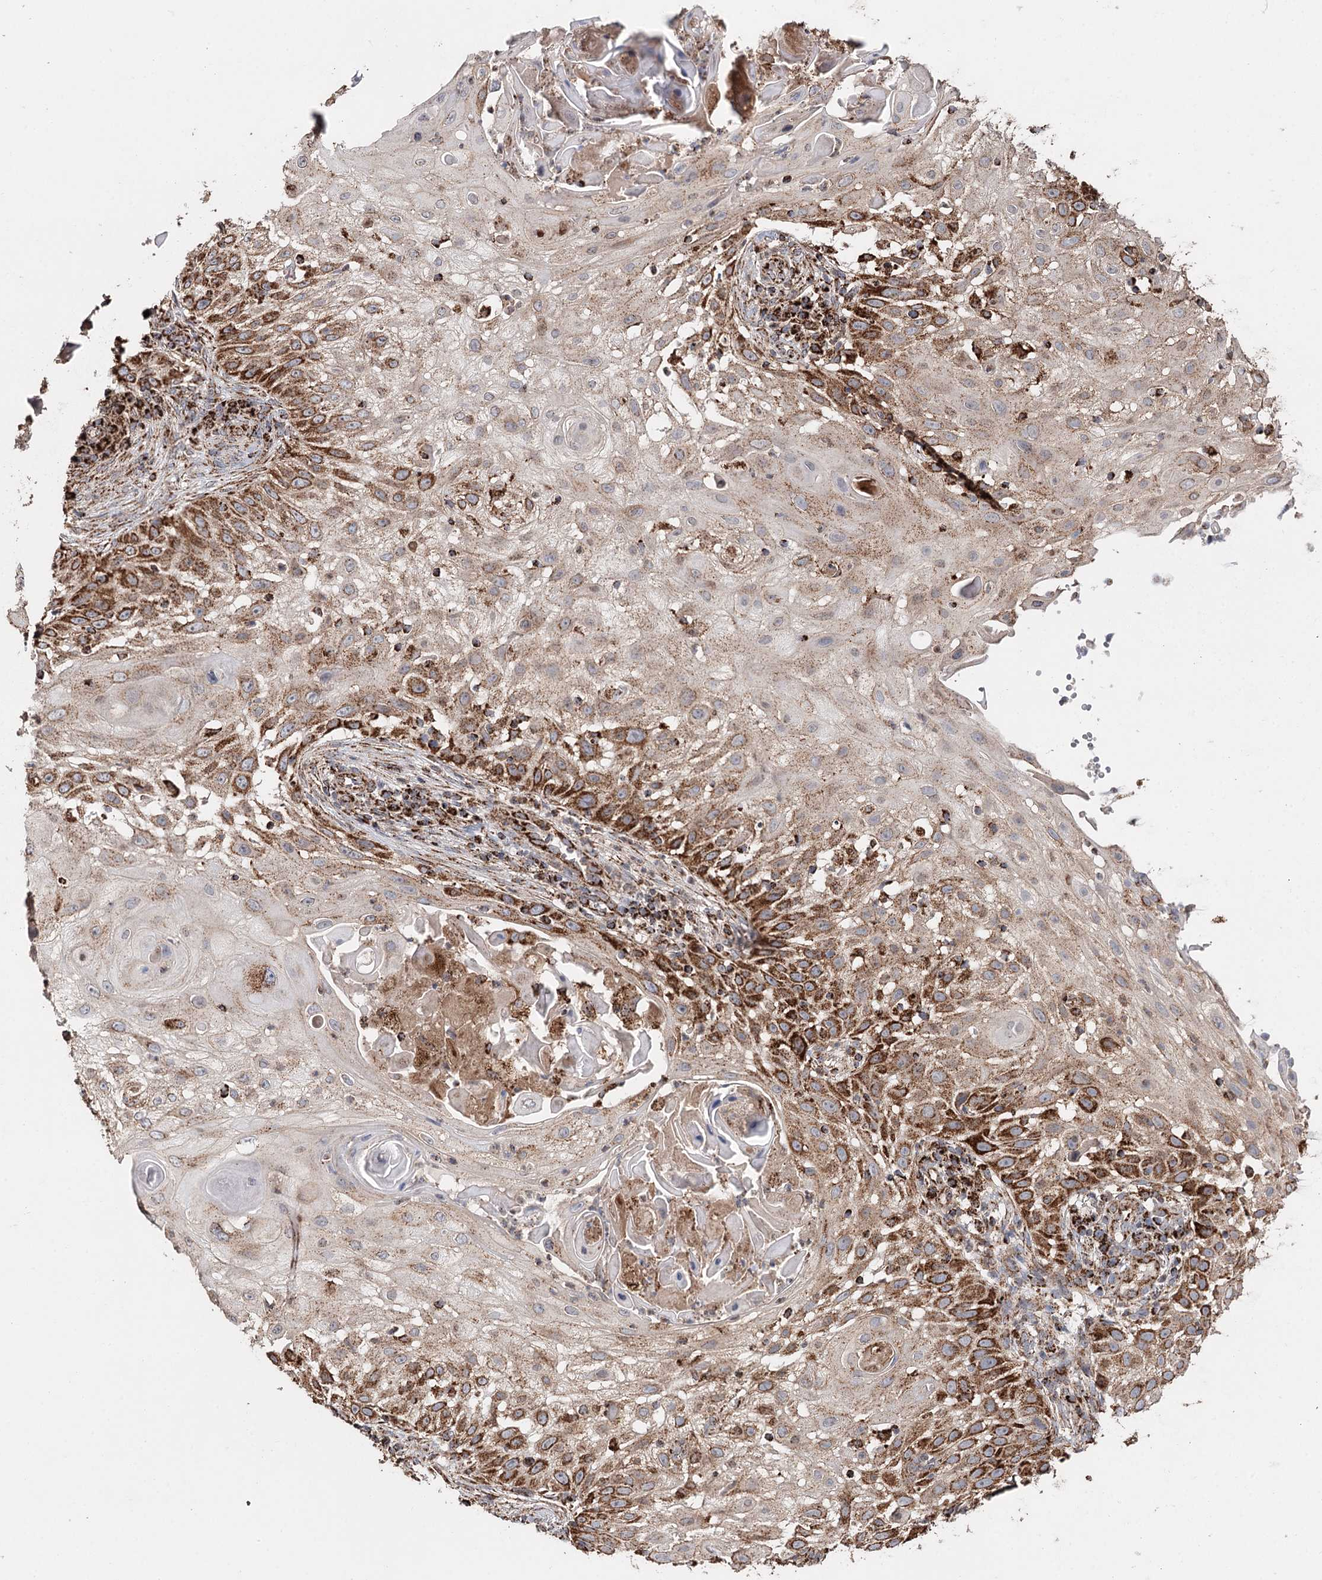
{"staining": {"intensity": "moderate", "quantity": ">75%", "location": "cytoplasmic/membranous"}, "tissue": "skin cancer", "cell_type": "Tumor cells", "image_type": "cancer", "snomed": [{"axis": "morphology", "description": "Squamous cell carcinoma, NOS"}, {"axis": "topography", "description": "Skin"}], "caption": "Moderate cytoplasmic/membranous protein expression is appreciated in about >75% of tumor cells in skin cancer (squamous cell carcinoma). (Brightfield microscopy of DAB IHC at high magnification).", "gene": "APH1A", "patient": {"sex": "female", "age": 44}}